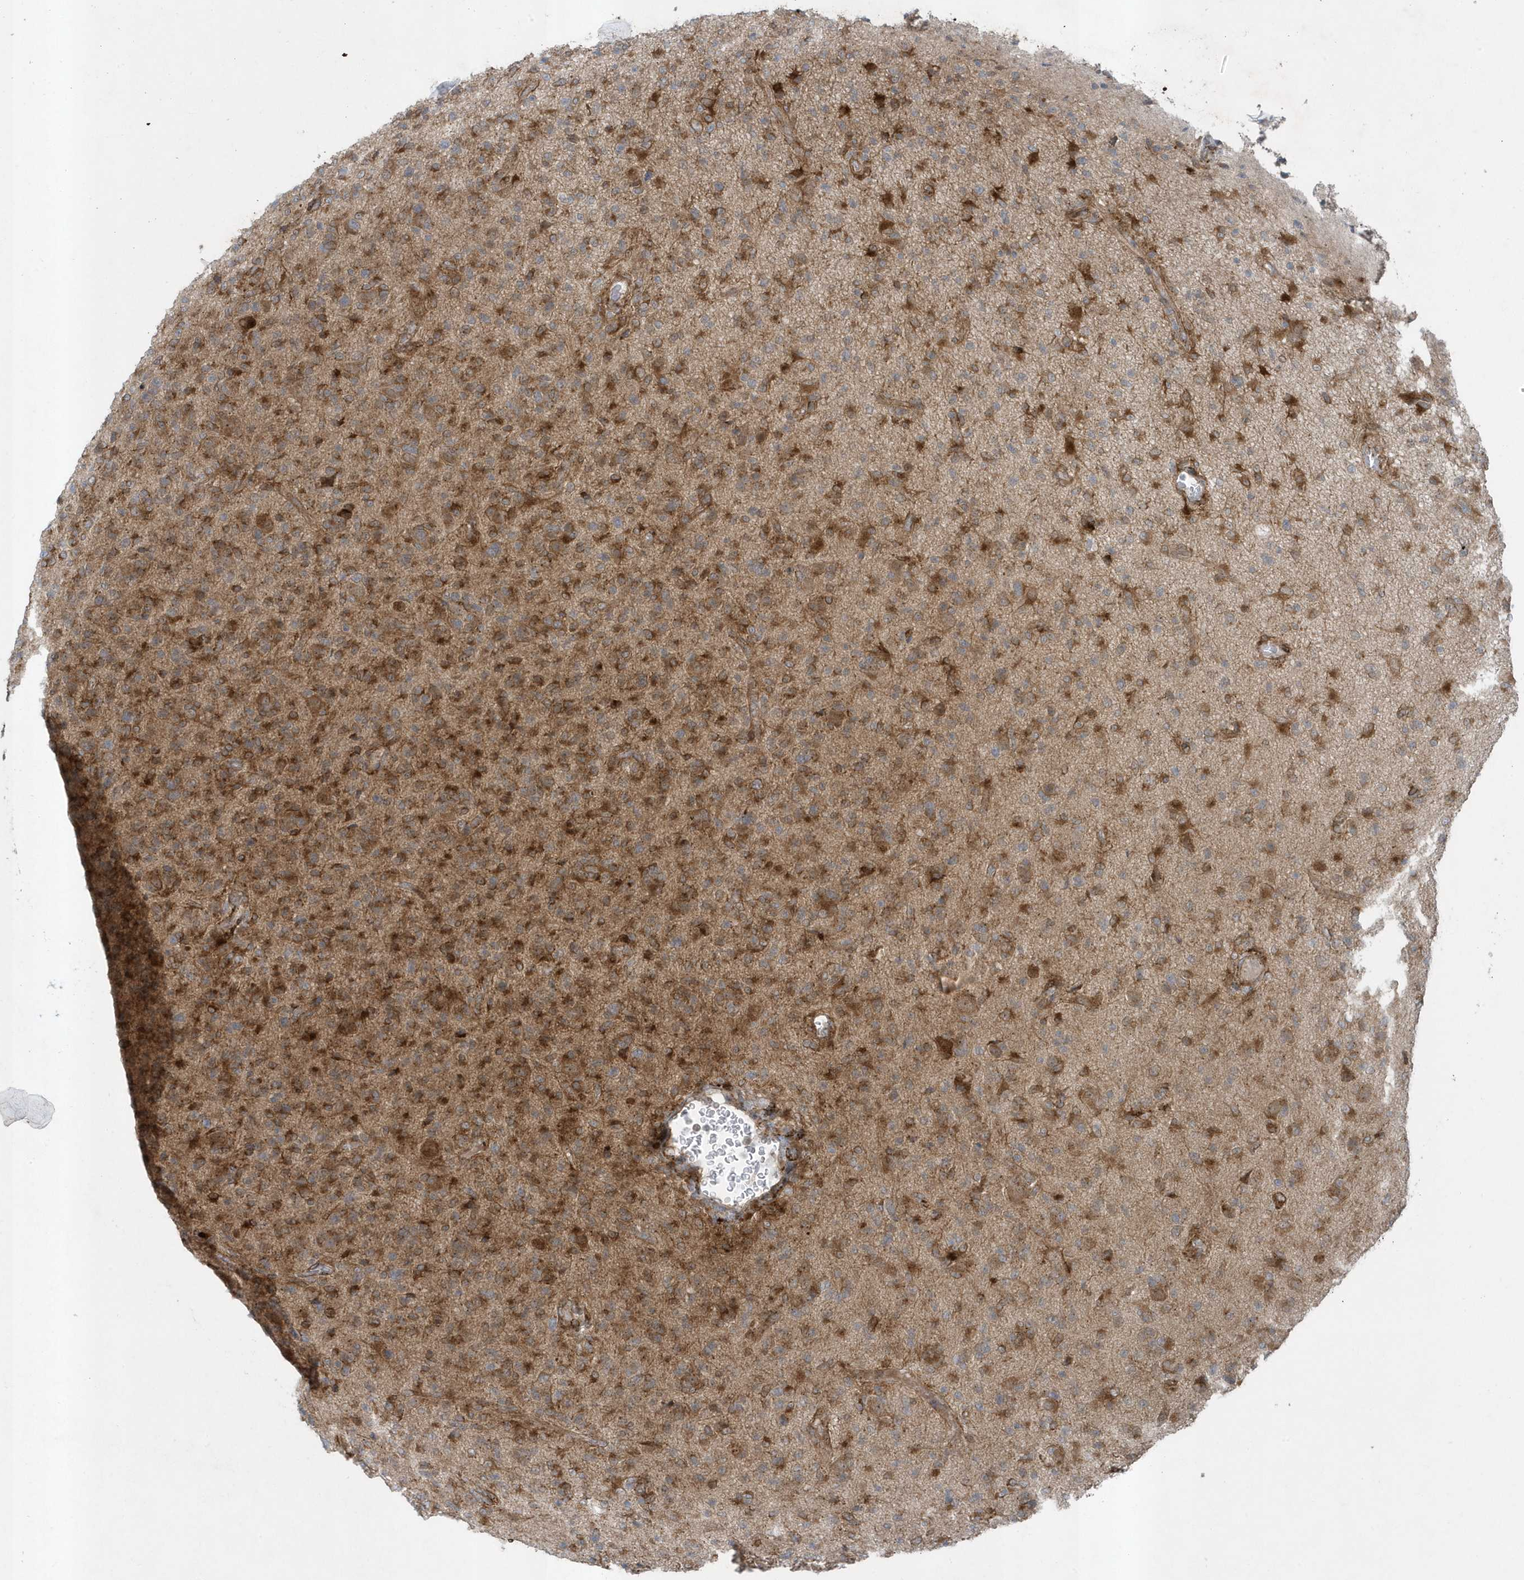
{"staining": {"intensity": "moderate", "quantity": ">75%", "location": "cytoplasmic/membranous"}, "tissue": "glioma", "cell_type": "Tumor cells", "image_type": "cancer", "snomed": [{"axis": "morphology", "description": "Glioma, malignant, High grade"}, {"axis": "topography", "description": "Brain"}], "caption": "Malignant glioma (high-grade) was stained to show a protein in brown. There is medium levels of moderate cytoplasmic/membranous positivity in approximately >75% of tumor cells.", "gene": "FAM98A", "patient": {"sex": "female", "age": 57}}